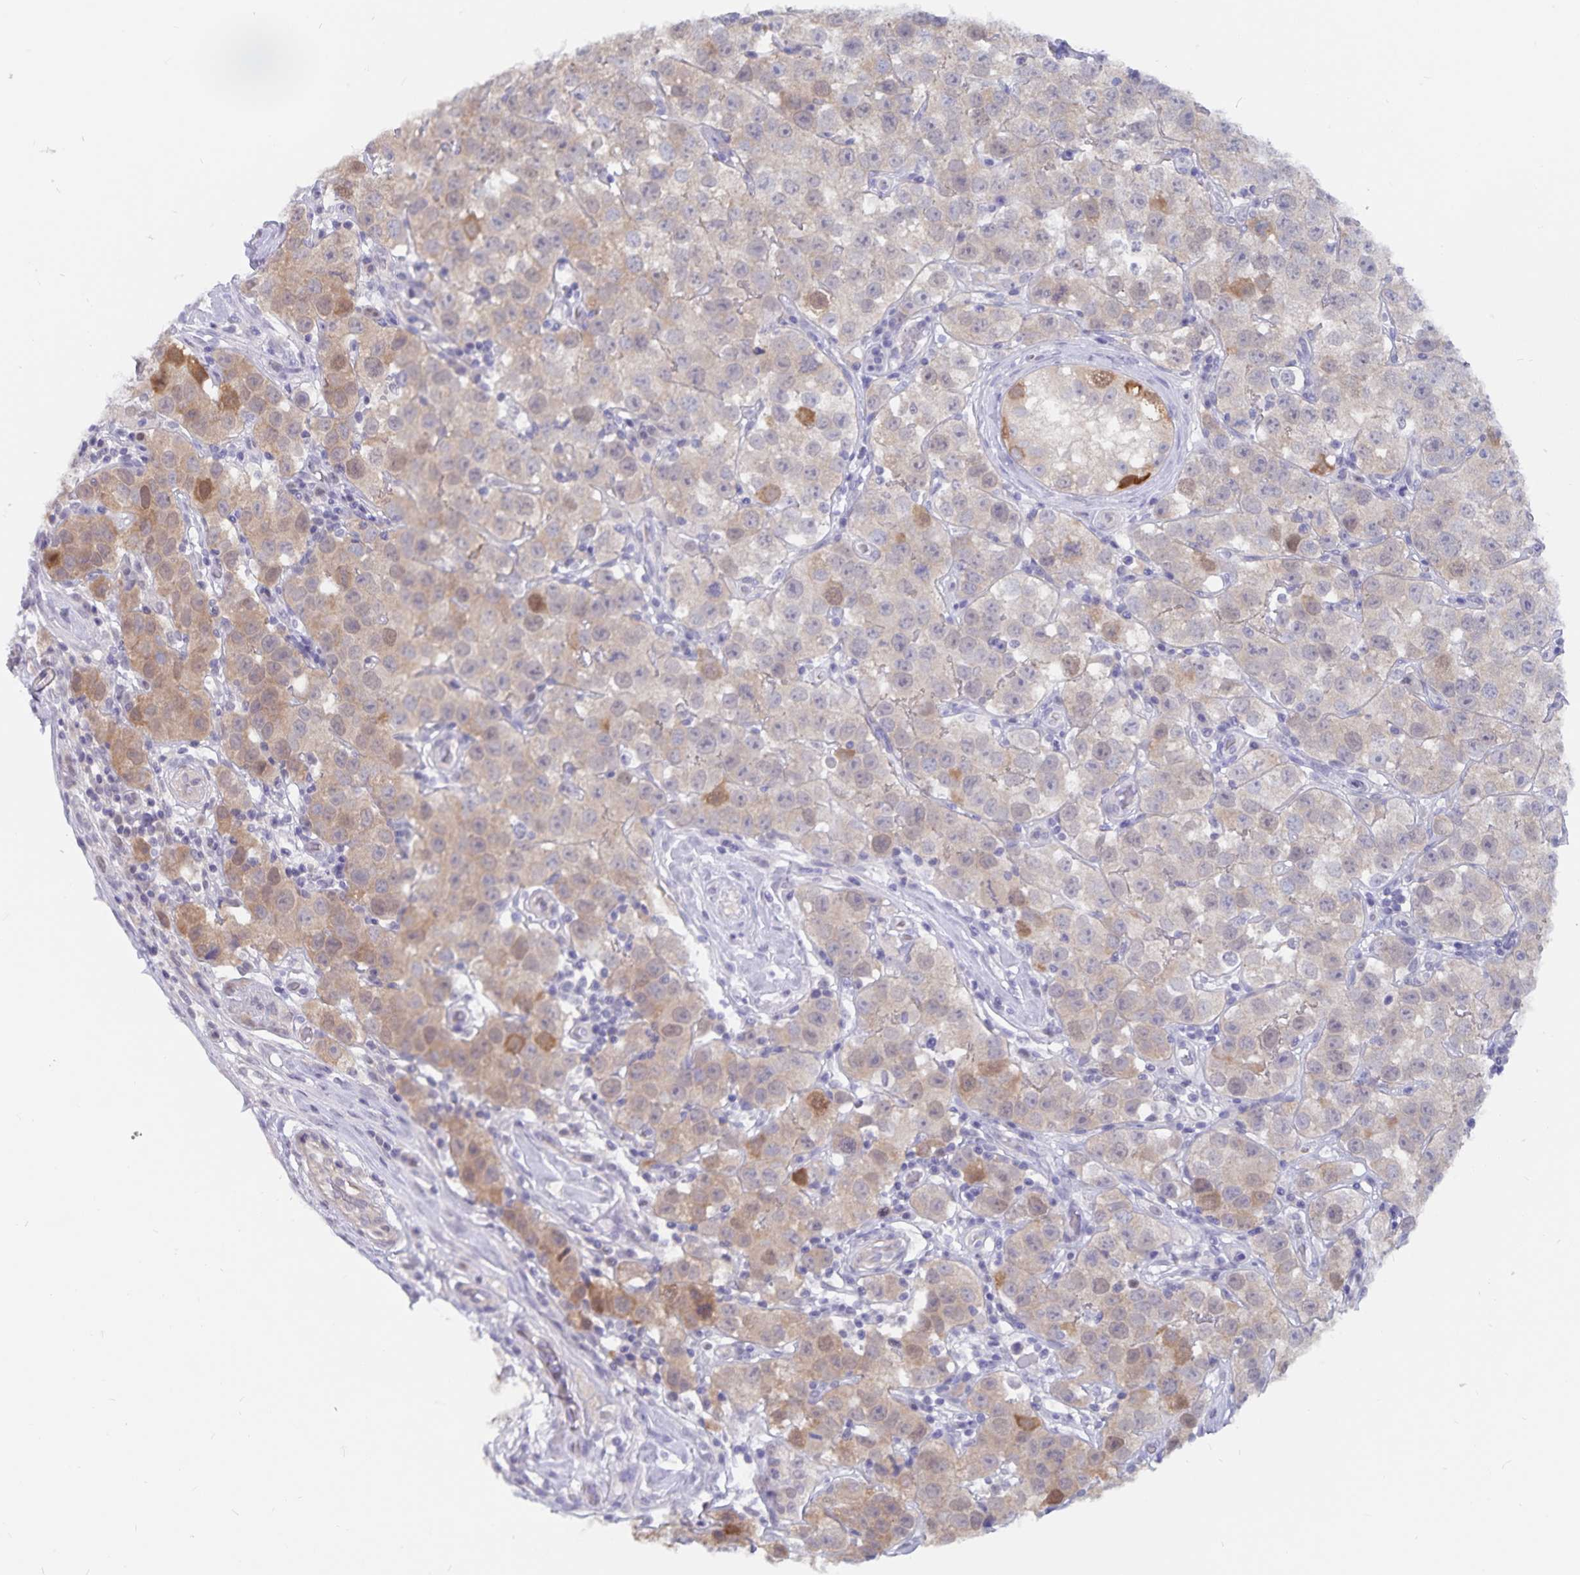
{"staining": {"intensity": "weak", "quantity": "25%-75%", "location": "cytoplasmic/membranous,nuclear"}, "tissue": "testis cancer", "cell_type": "Tumor cells", "image_type": "cancer", "snomed": [{"axis": "morphology", "description": "Seminoma, NOS"}, {"axis": "topography", "description": "Testis"}], "caption": "Weak cytoplasmic/membranous and nuclear protein expression is identified in about 25%-75% of tumor cells in testis seminoma.", "gene": "BAG6", "patient": {"sex": "male", "age": 34}}